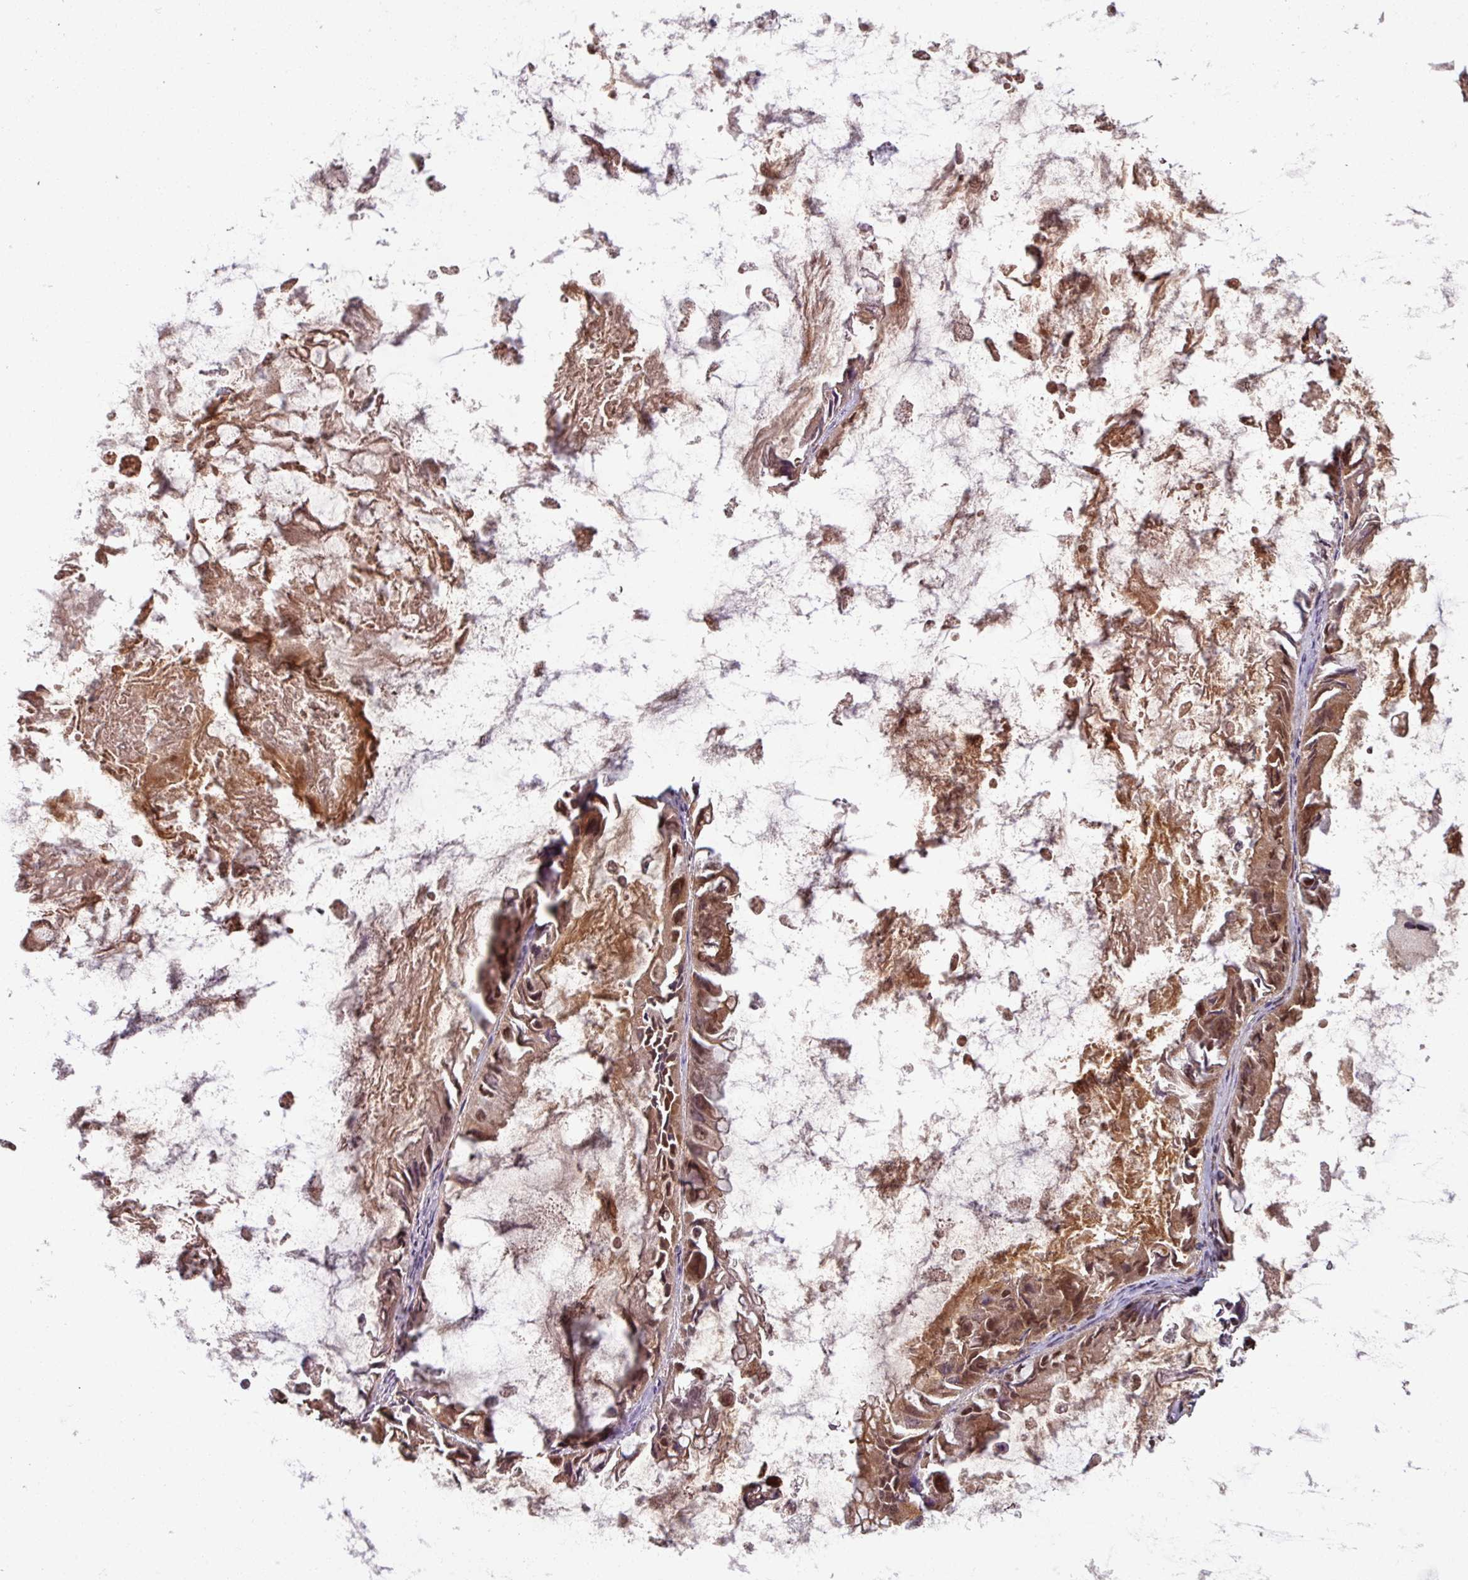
{"staining": {"intensity": "moderate", "quantity": ">75%", "location": "cytoplasmic/membranous,nuclear"}, "tissue": "ovarian cancer", "cell_type": "Tumor cells", "image_type": "cancer", "snomed": [{"axis": "morphology", "description": "Cystadenocarcinoma, mucinous, NOS"}, {"axis": "topography", "description": "Ovary"}], "caption": "Ovarian cancer stained with DAB (3,3'-diaminobenzidine) immunohistochemistry displays medium levels of moderate cytoplasmic/membranous and nuclear staining in approximately >75% of tumor cells.", "gene": "KCTD11", "patient": {"sex": "female", "age": 61}}